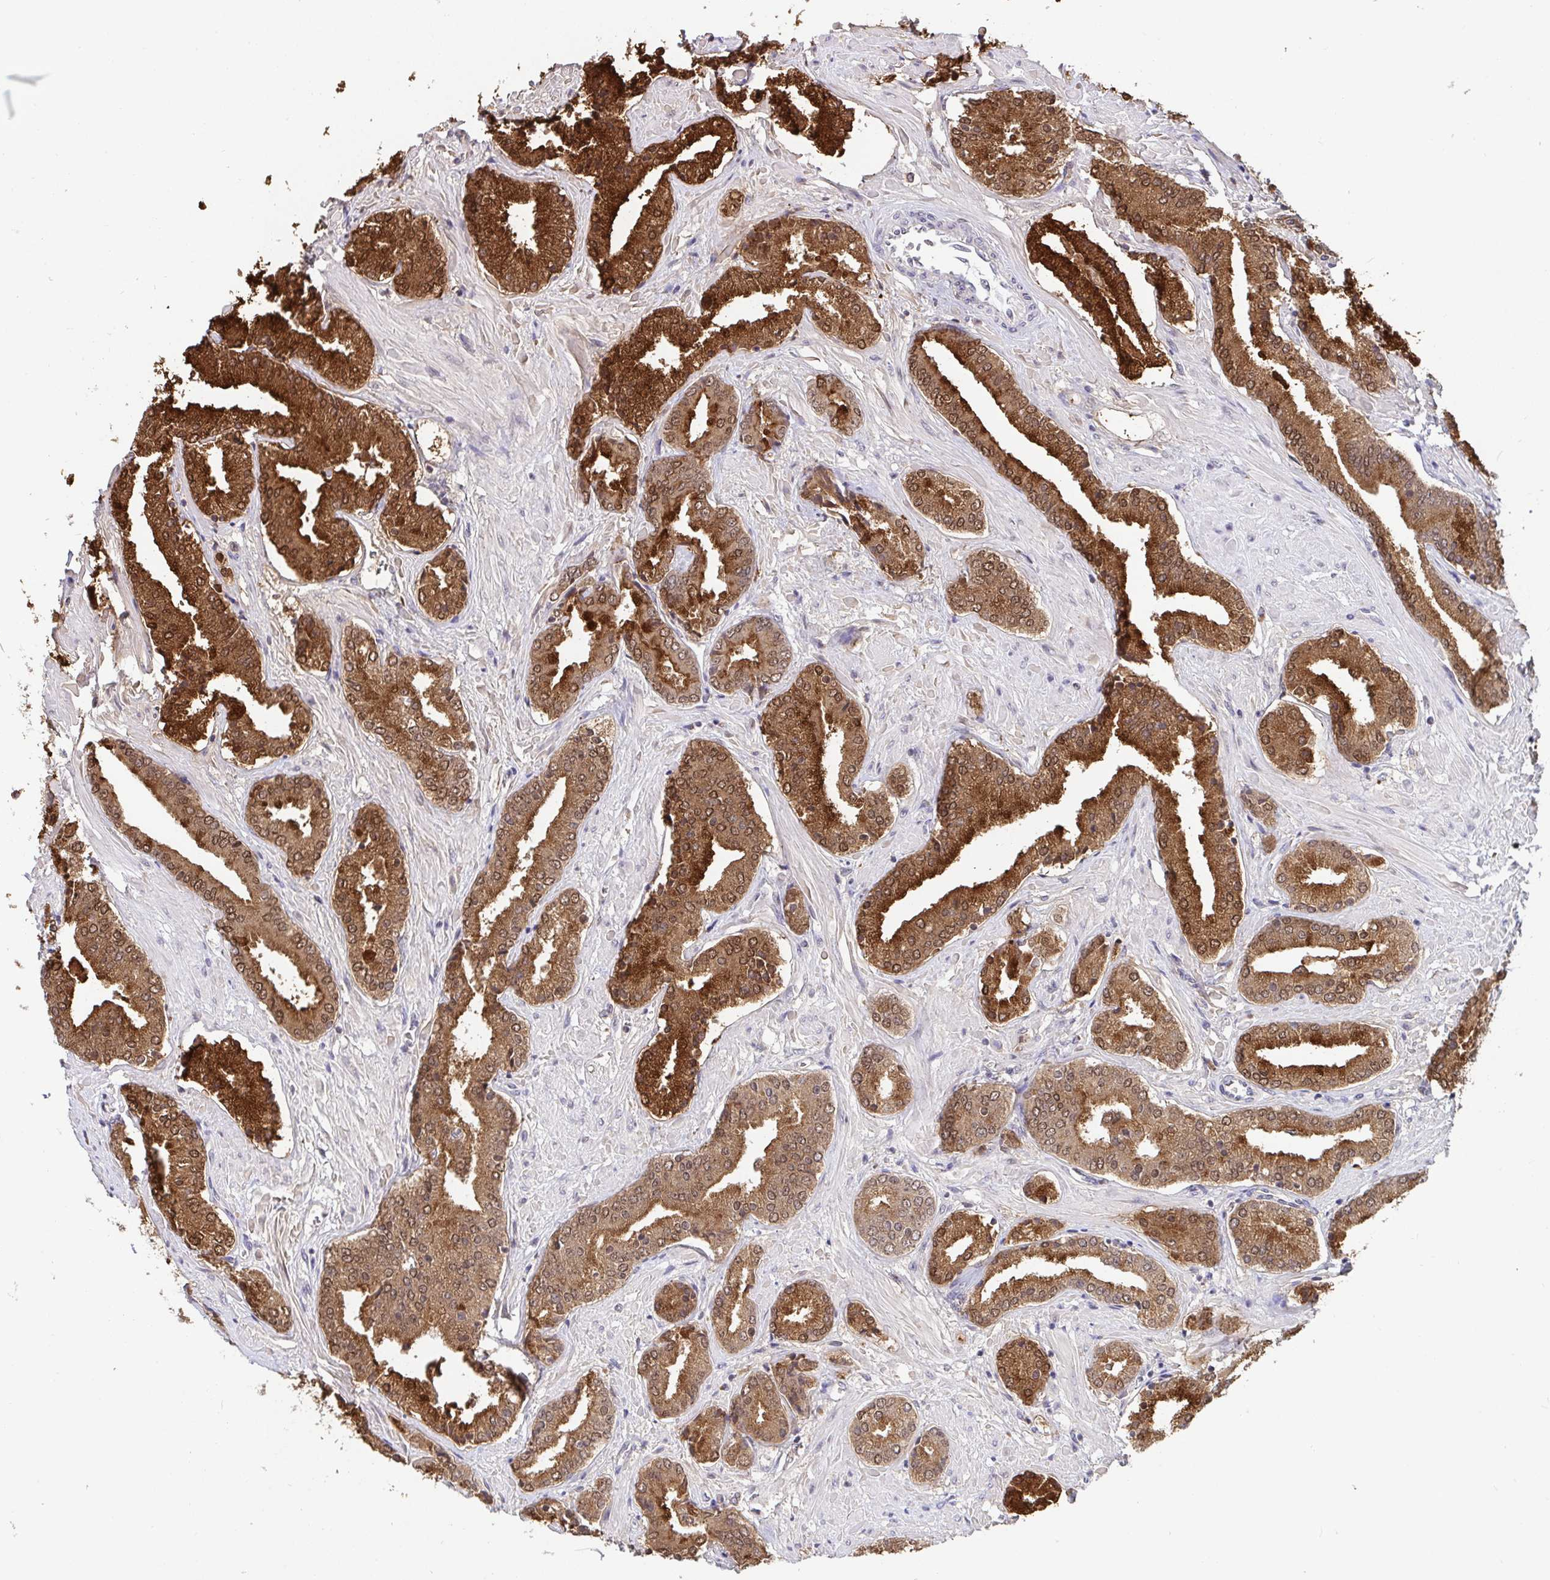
{"staining": {"intensity": "strong", "quantity": ">75%", "location": "cytoplasmic/membranous,nuclear"}, "tissue": "prostate cancer", "cell_type": "Tumor cells", "image_type": "cancer", "snomed": [{"axis": "morphology", "description": "Adenocarcinoma, High grade"}, {"axis": "topography", "description": "Prostate"}], "caption": "Protein expression analysis of human prostate cancer reveals strong cytoplasmic/membranous and nuclear expression in about >75% of tumor cells.", "gene": "WDR72", "patient": {"sex": "male", "age": 56}}